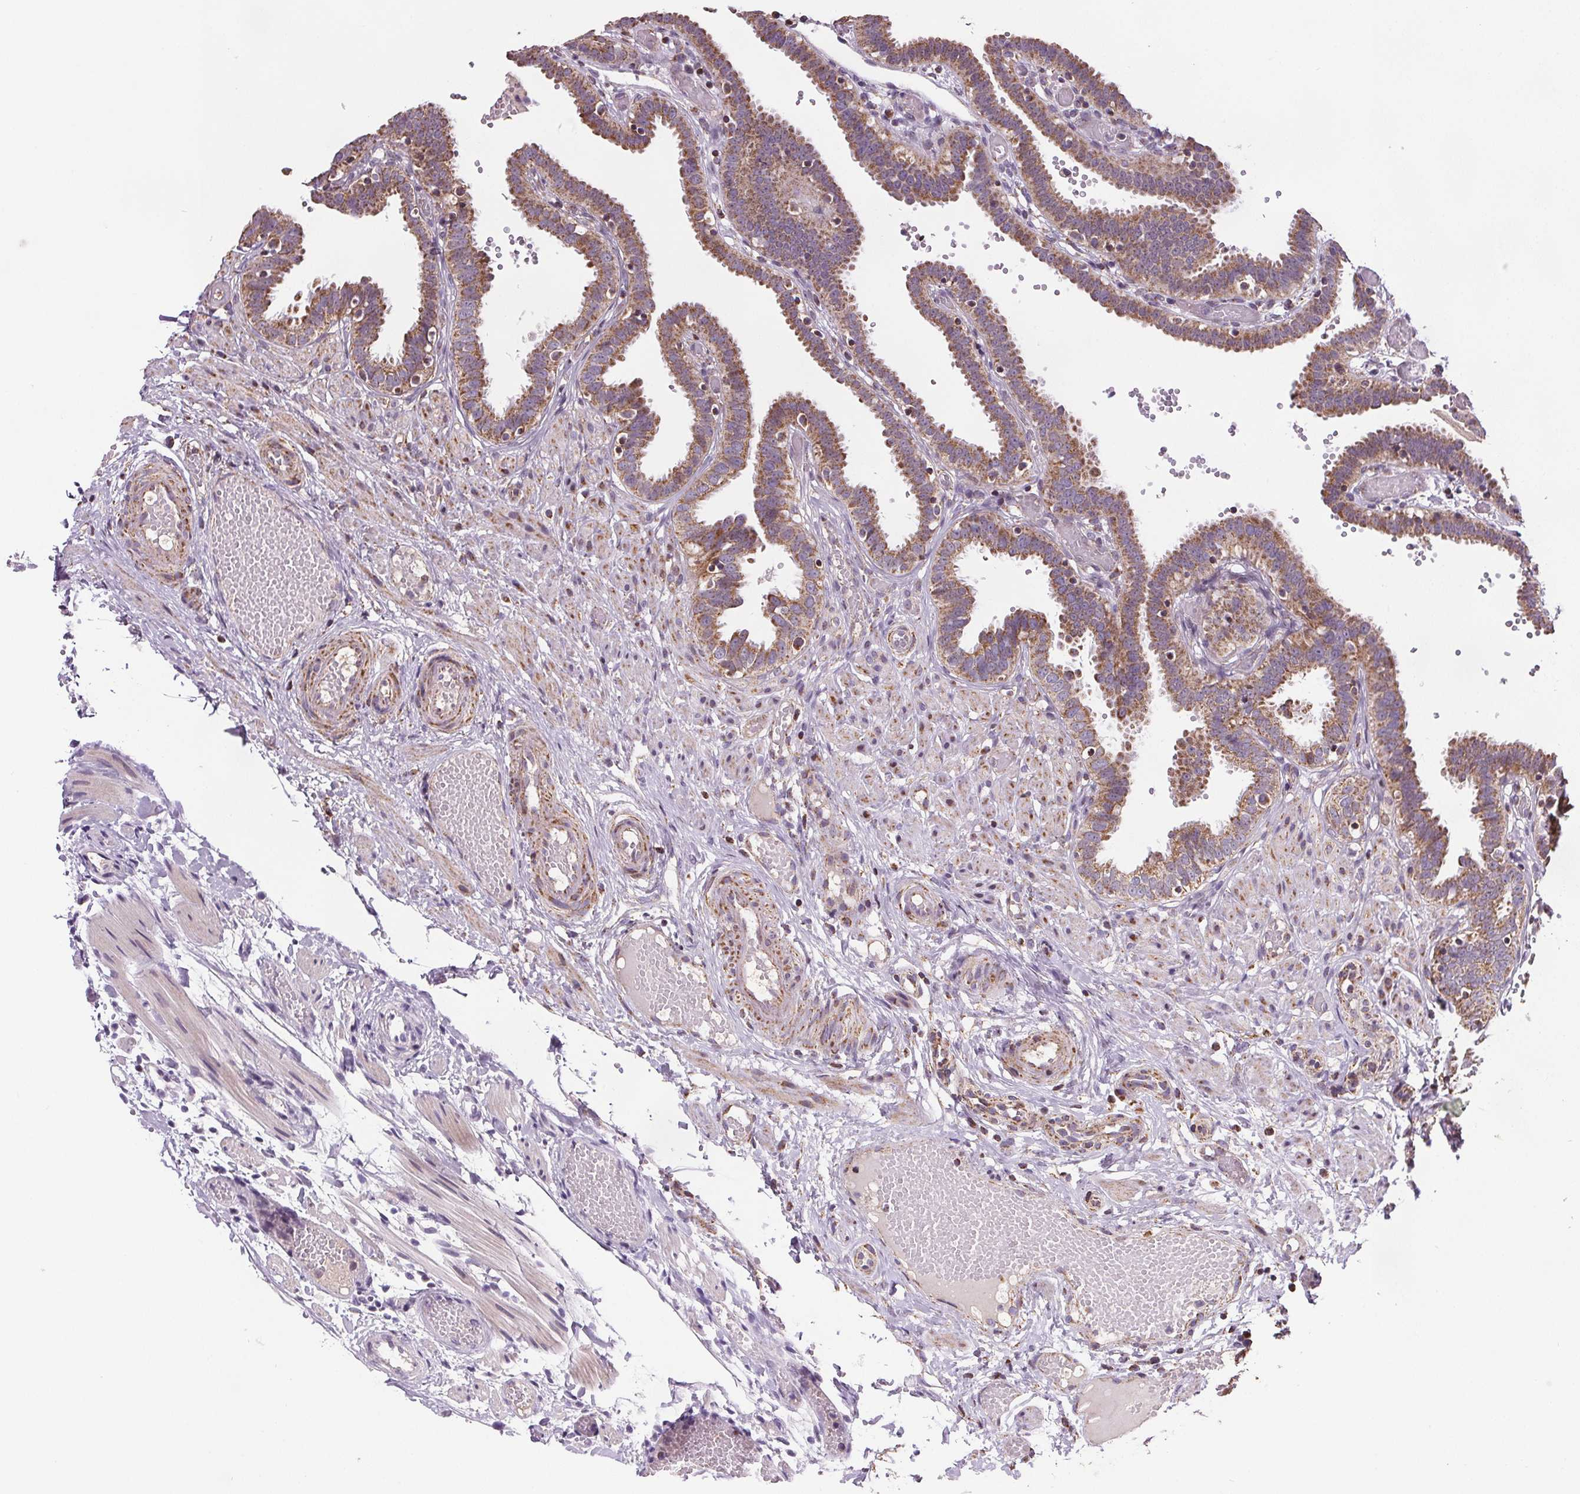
{"staining": {"intensity": "moderate", "quantity": ">75%", "location": "cytoplasmic/membranous"}, "tissue": "fallopian tube", "cell_type": "Glandular cells", "image_type": "normal", "snomed": [{"axis": "morphology", "description": "Normal tissue, NOS"}, {"axis": "topography", "description": "Fallopian tube"}], "caption": "Moderate cytoplasmic/membranous expression is identified in about >75% of glandular cells in normal fallopian tube.", "gene": "SUCLA2", "patient": {"sex": "female", "age": 37}}